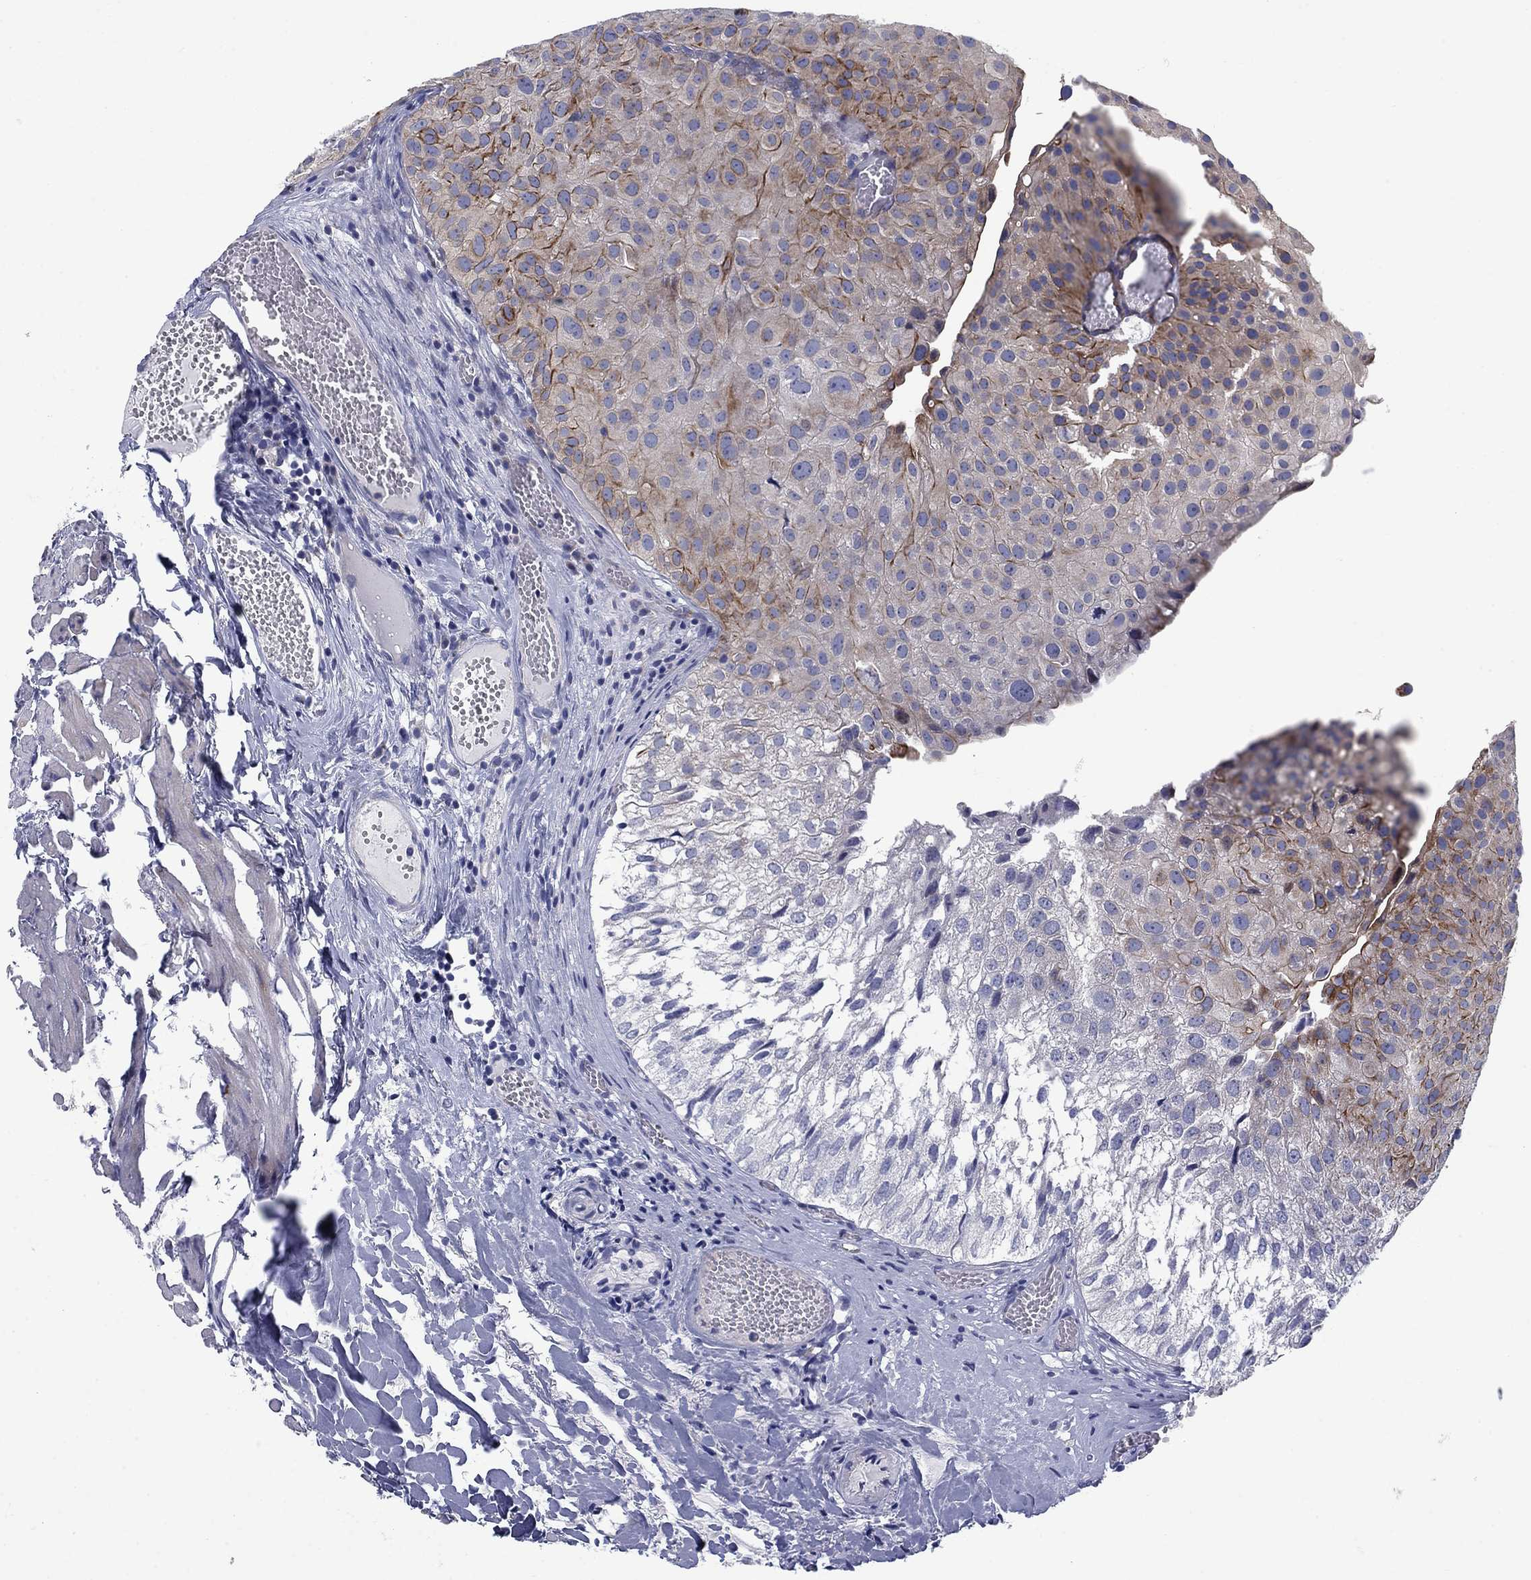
{"staining": {"intensity": "strong", "quantity": "<25%", "location": "cytoplasmic/membranous"}, "tissue": "urothelial cancer", "cell_type": "Tumor cells", "image_type": "cancer", "snomed": [{"axis": "morphology", "description": "Urothelial carcinoma, Low grade"}, {"axis": "topography", "description": "Urinary bladder"}], "caption": "IHC of urothelial cancer exhibits medium levels of strong cytoplasmic/membranous expression in approximately <25% of tumor cells.", "gene": "FXR1", "patient": {"sex": "female", "age": 78}}